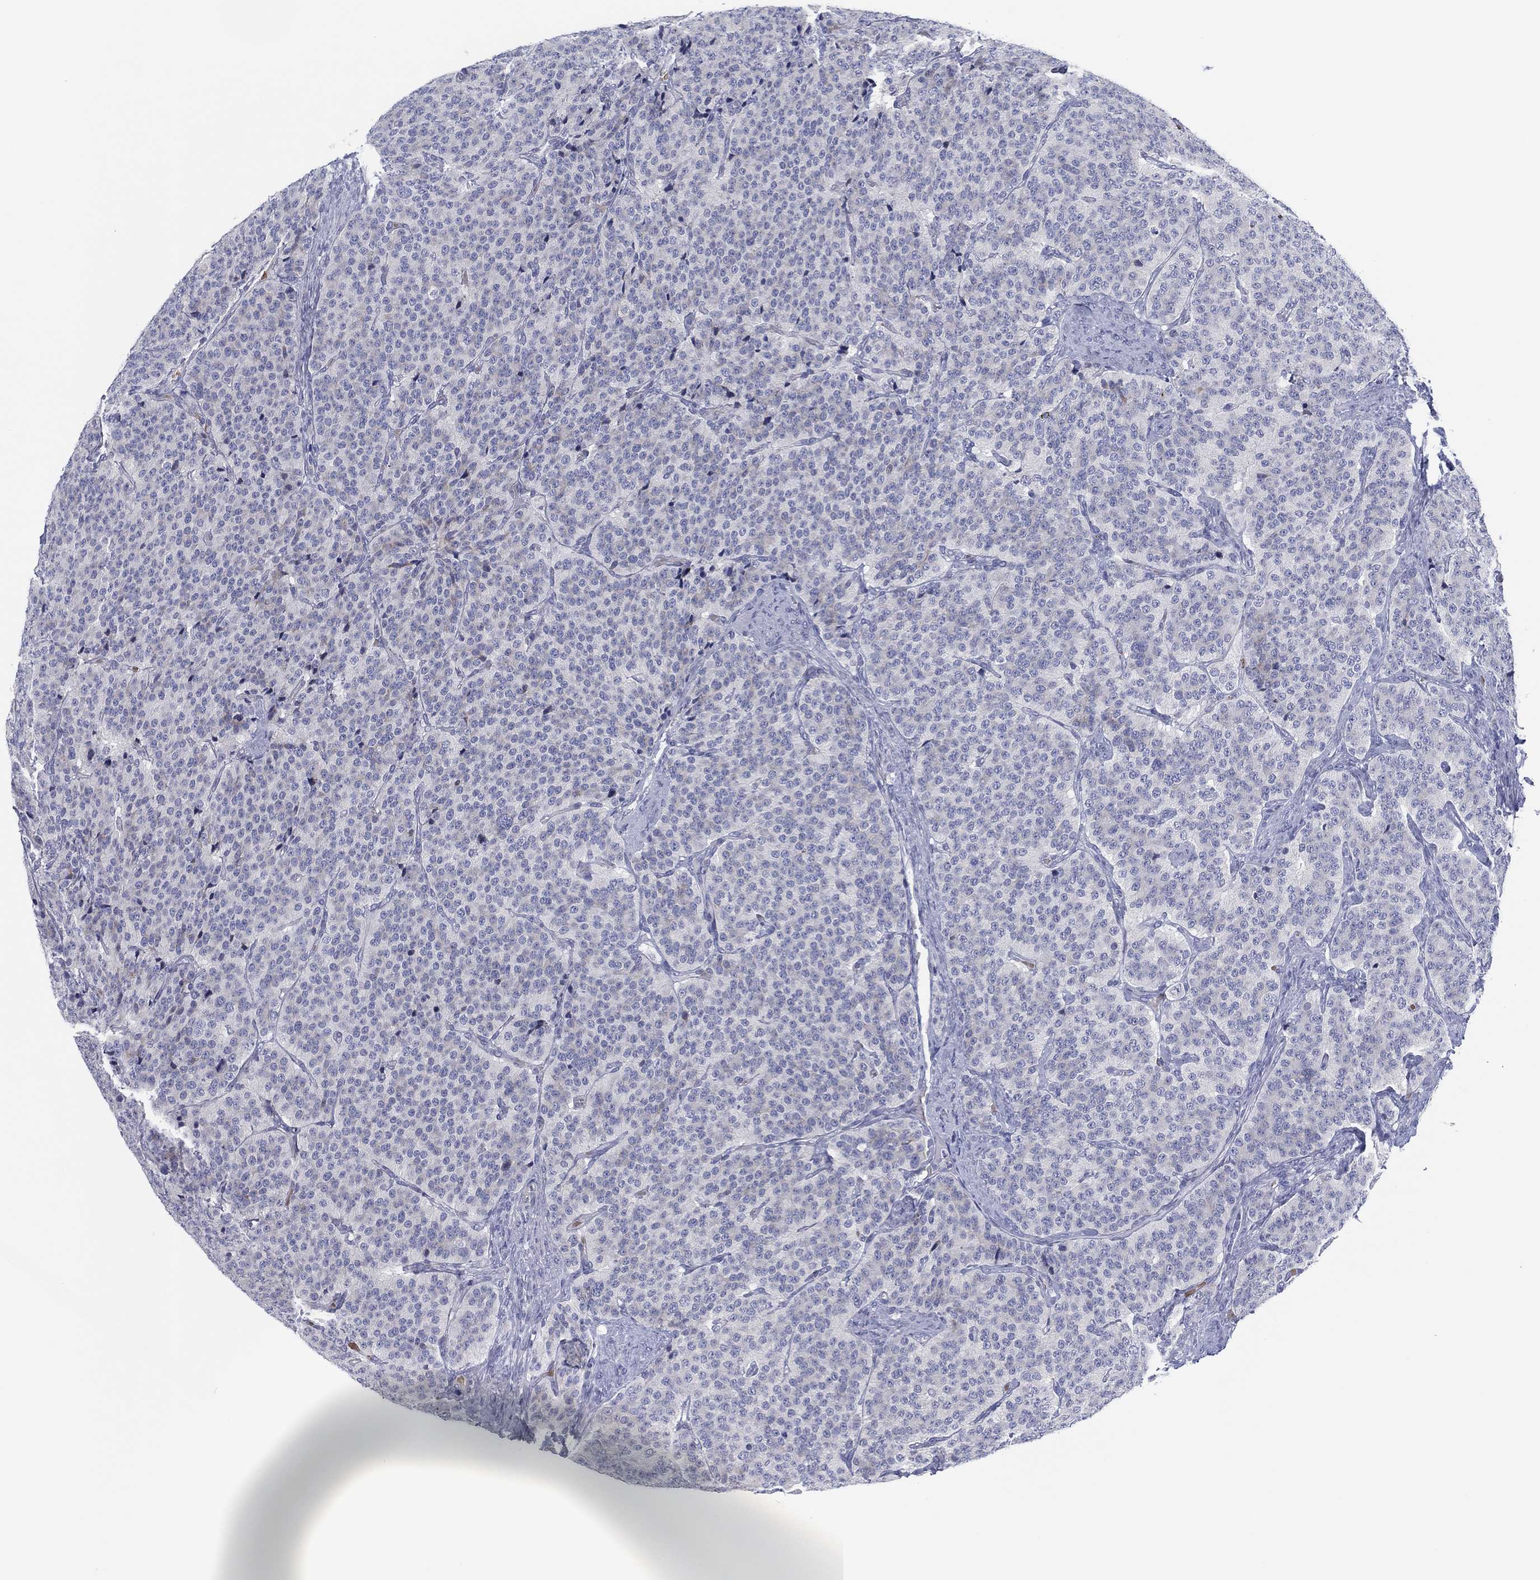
{"staining": {"intensity": "negative", "quantity": "none", "location": "none"}, "tissue": "carcinoid", "cell_type": "Tumor cells", "image_type": "cancer", "snomed": [{"axis": "morphology", "description": "Carcinoid, malignant, NOS"}, {"axis": "topography", "description": "Small intestine"}], "caption": "The IHC image has no significant staining in tumor cells of carcinoid (malignant) tissue.", "gene": "HEATR4", "patient": {"sex": "female", "age": 58}}